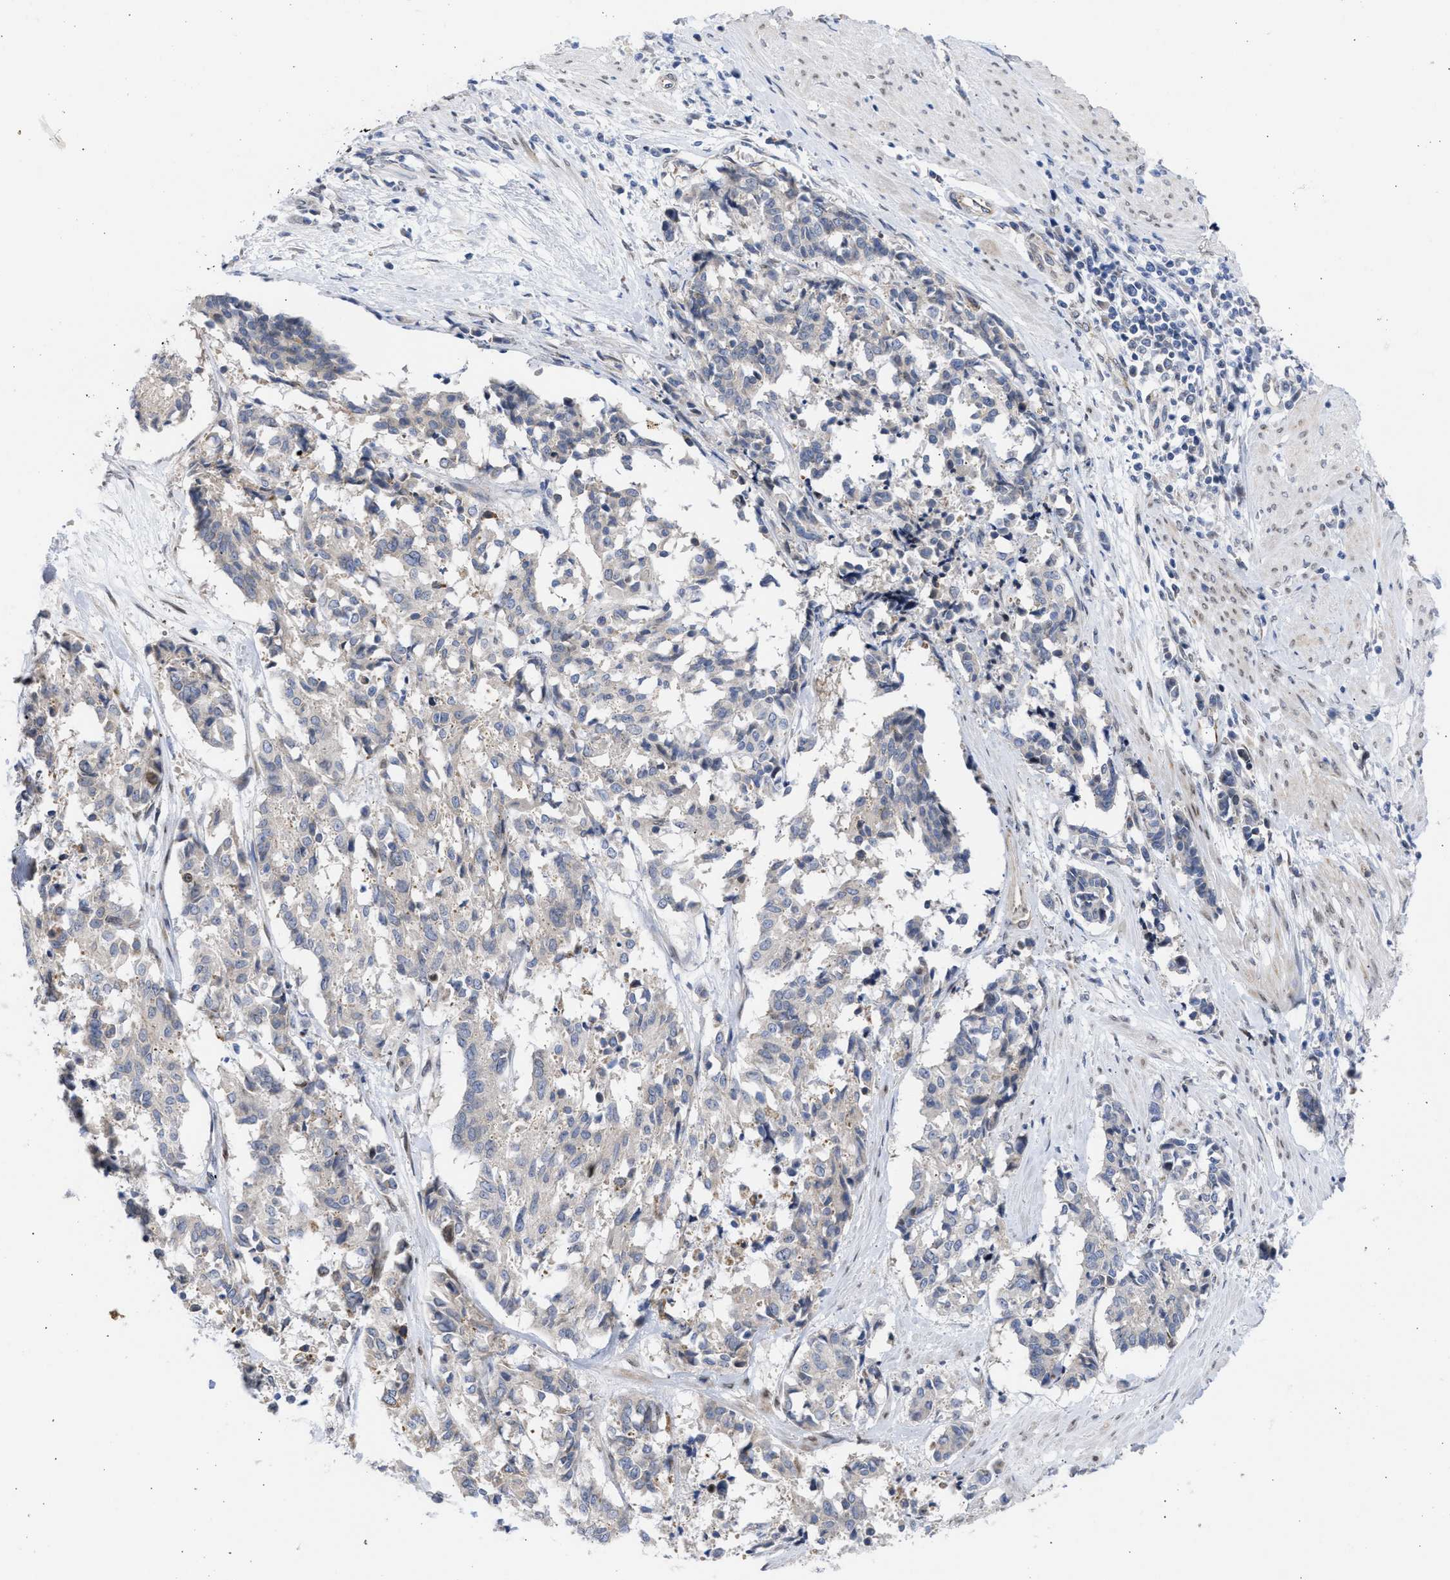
{"staining": {"intensity": "negative", "quantity": "none", "location": "none"}, "tissue": "cervical cancer", "cell_type": "Tumor cells", "image_type": "cancer", "snomed": [{"axis": "morphology", "description": "Squamous cell carcinoma, NOS"}, {"axis": "topography", "description": "Cervix"}], "caption": "This is a micrograph of IHC staining of cervical cancer (squamous cell carcinoma), which shows no staining in tumor cells. (DAB (3,3'-diaminobenzidine) IHC, high magnification).", "gene": "NUP35", "patient": {"sex": "female", "age": 35}}